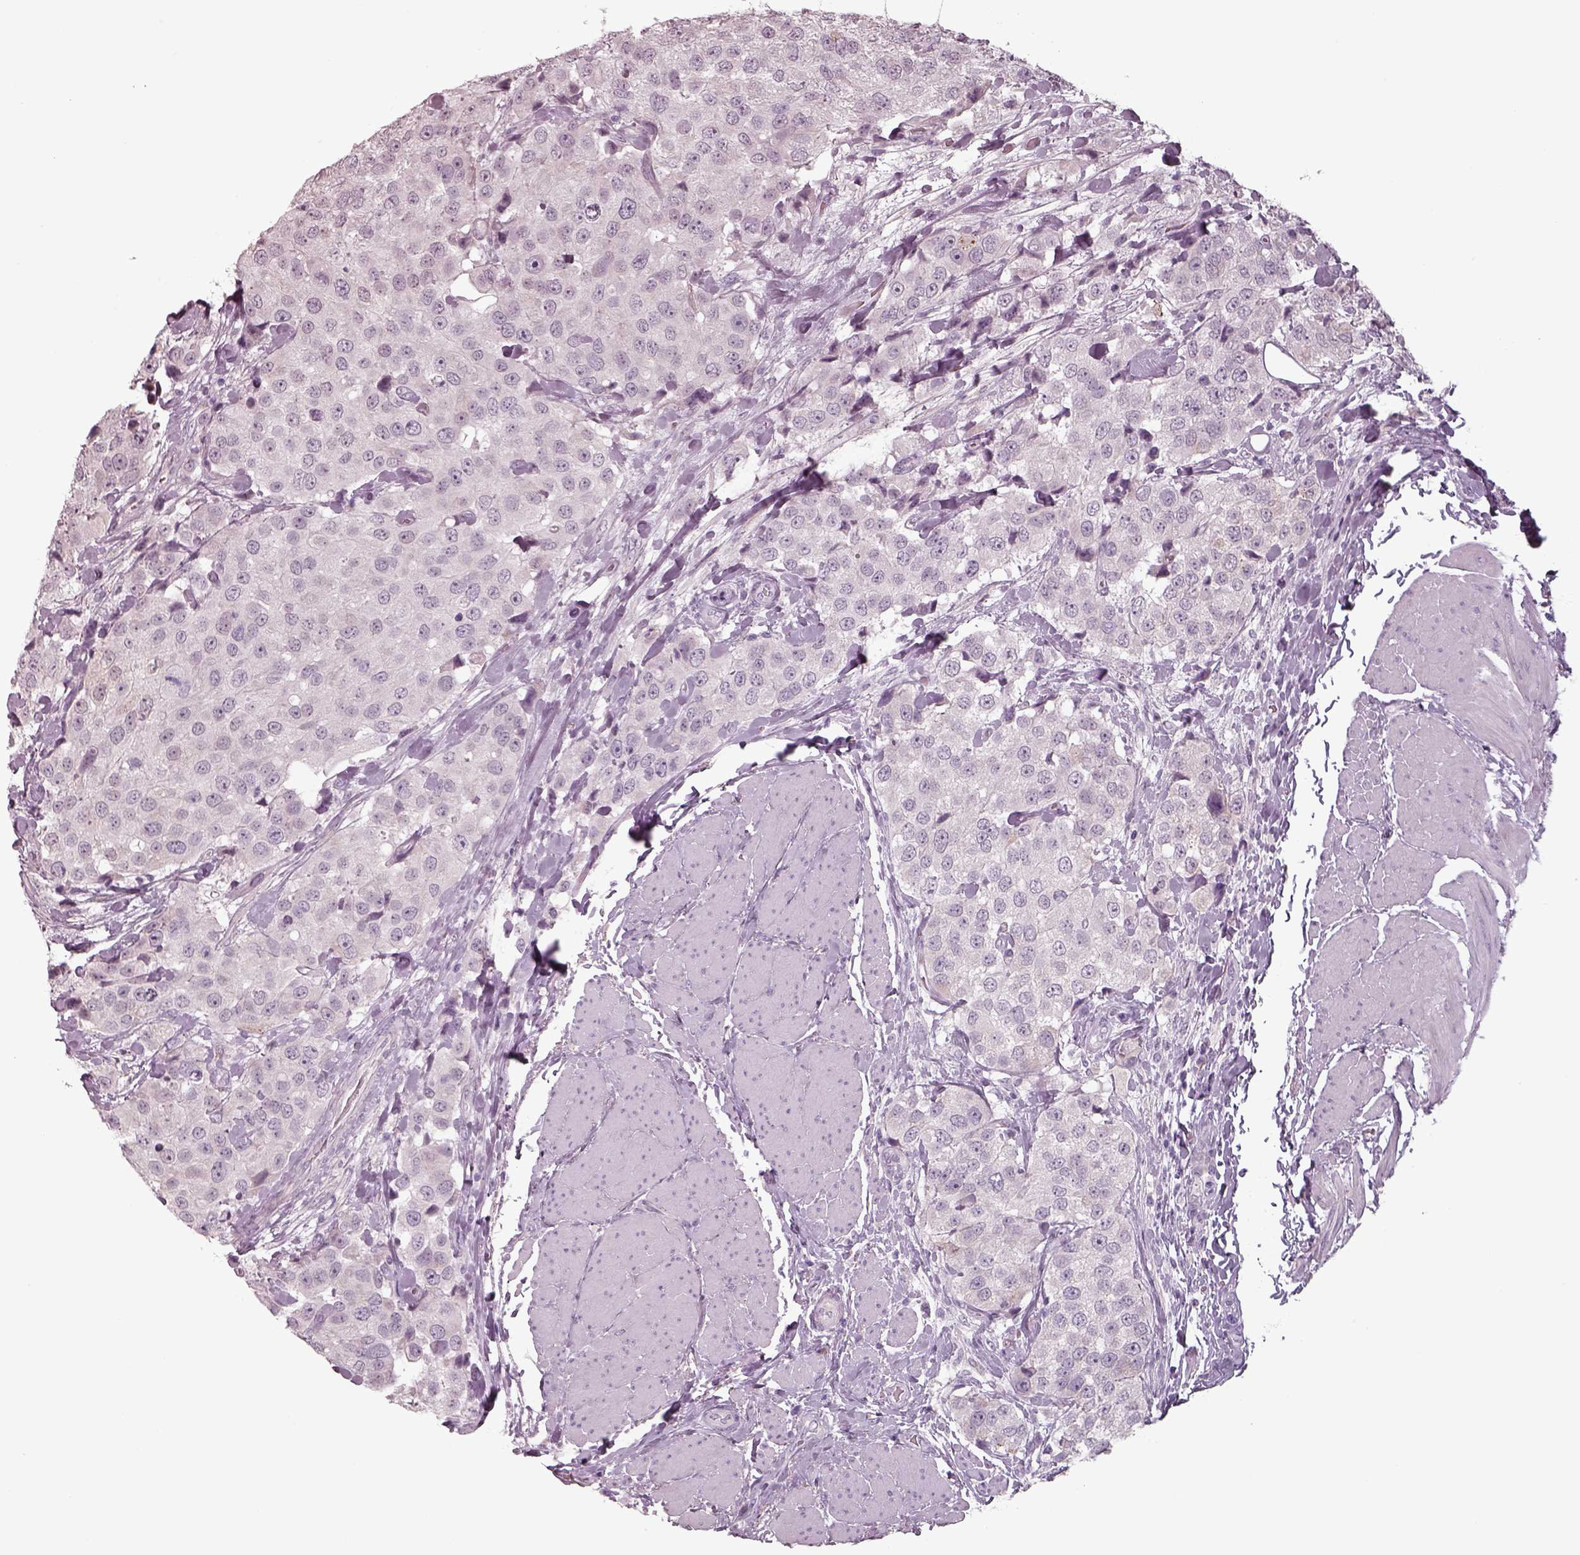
{"staining": {"intensity": "negative", "quantity": "none", "location": "none"}, "tissue": "urothelial cancer", "cell_type": "Tumor cells", "image_type": "cancer", "snomed": [{"axis": "morphology", "description": "Urothelial carcinoma, High grade"}, {"axis": "topography", "description": "Urinary bladder"}], "caption": "There is no significant positivity in tumor cells of urothelial cancer. (DAB (3,3'-diaminobenzidine) IHC visualized using brightfield microscopy, high magnification).", "gene": "SEPTIN14", "patient": {"sex": "female", "age": 64}}